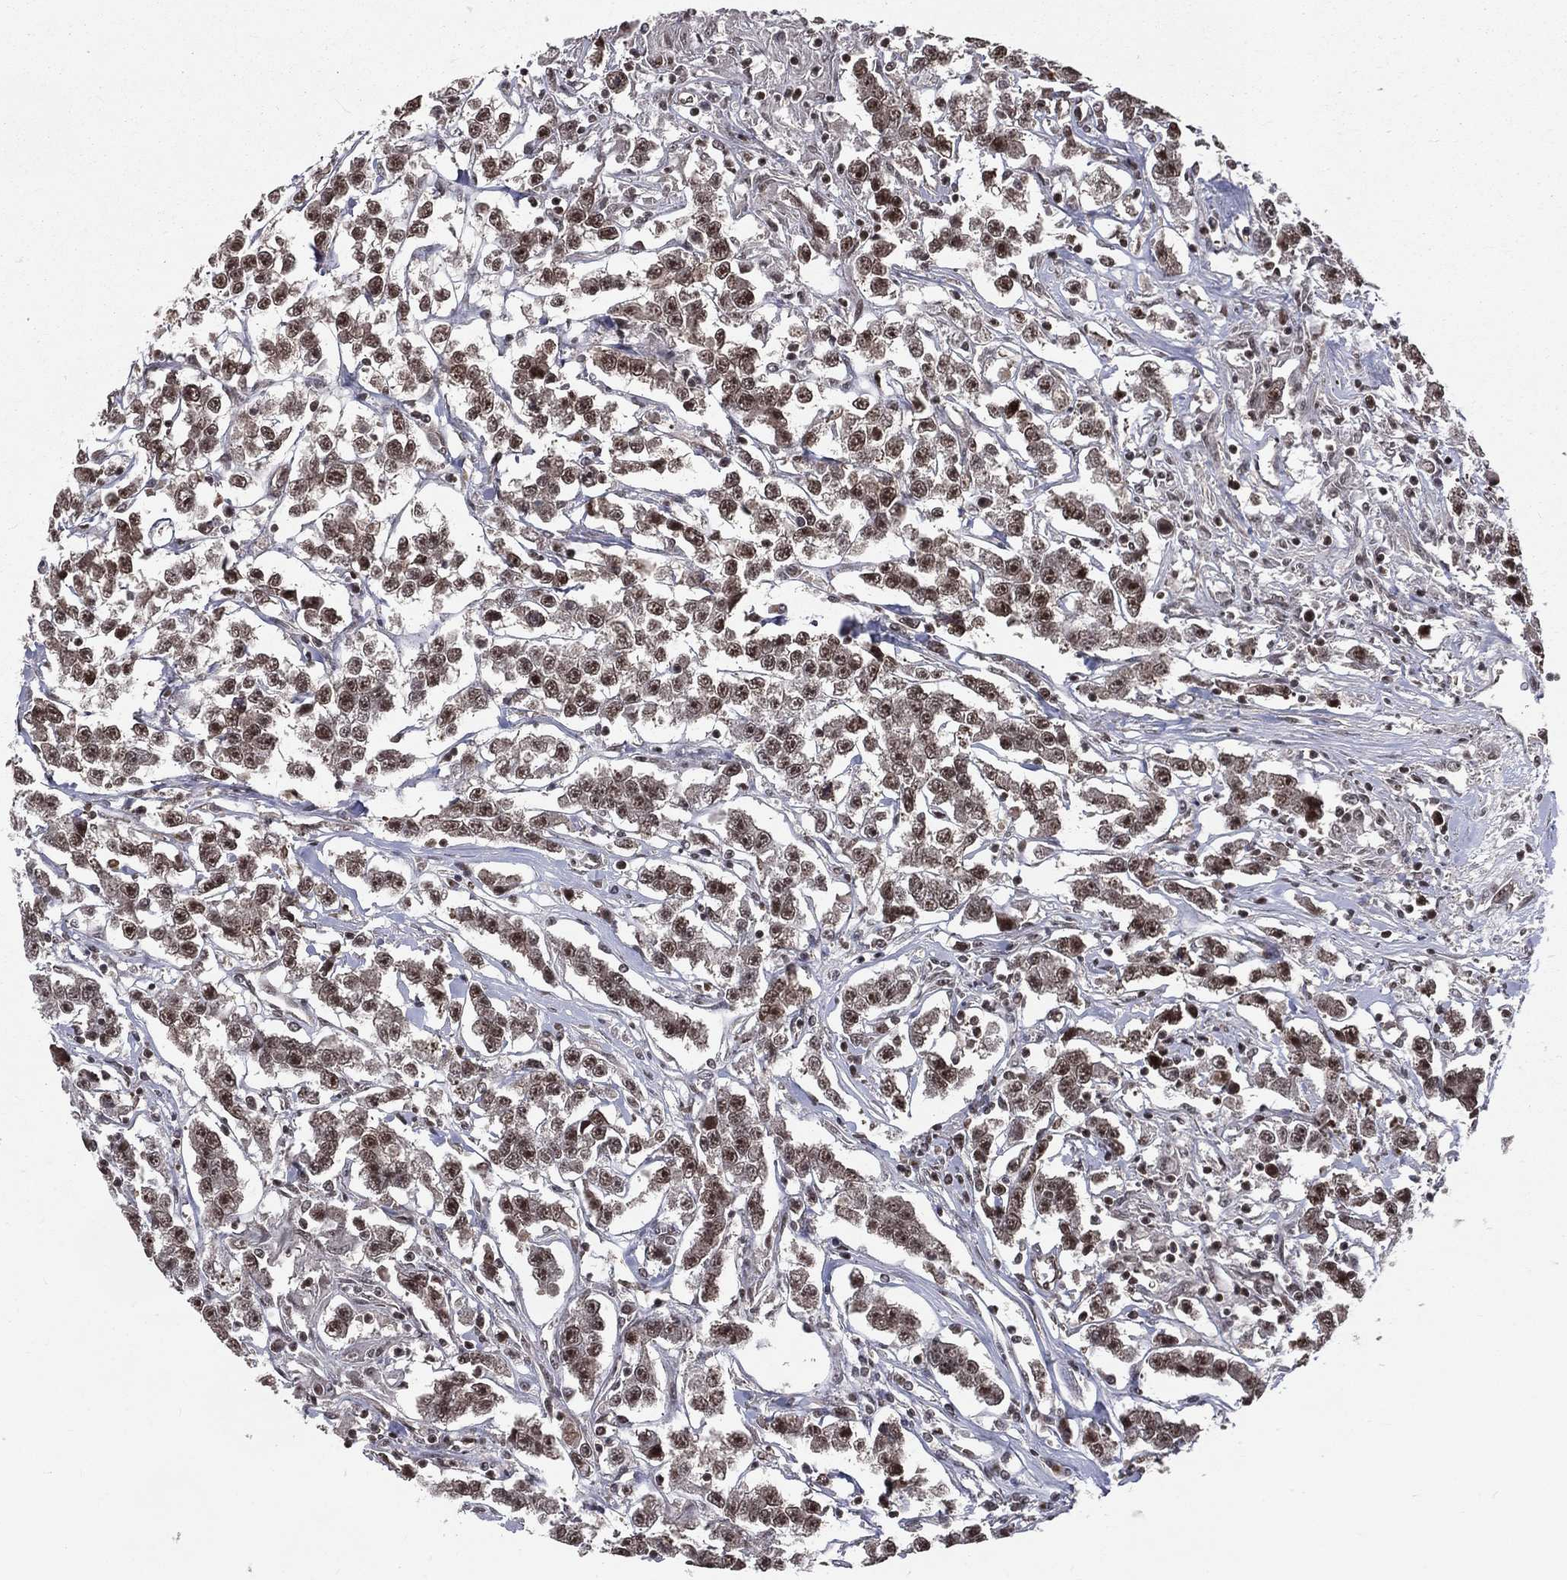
{"staining": {"intensity": "strong", "quantity": "25%-75%", "location": "nuclear"}, "tissue": "testis cancer", "cell_type": "Tumor cells", "image_type": "cancer", "snomed": [{"axis": "morphology", "description": "Seminoma, NOS"}, {"axis": "topography", "description": "Testis"}], "caption": "Immunohistochemical staining of seminoma (testis) shows high levels of strong nuclear protein staining in approximately 25%-75% of tumor cells.", "gene": "SMC3", "patient": {"sex": "male", "age": 59}}